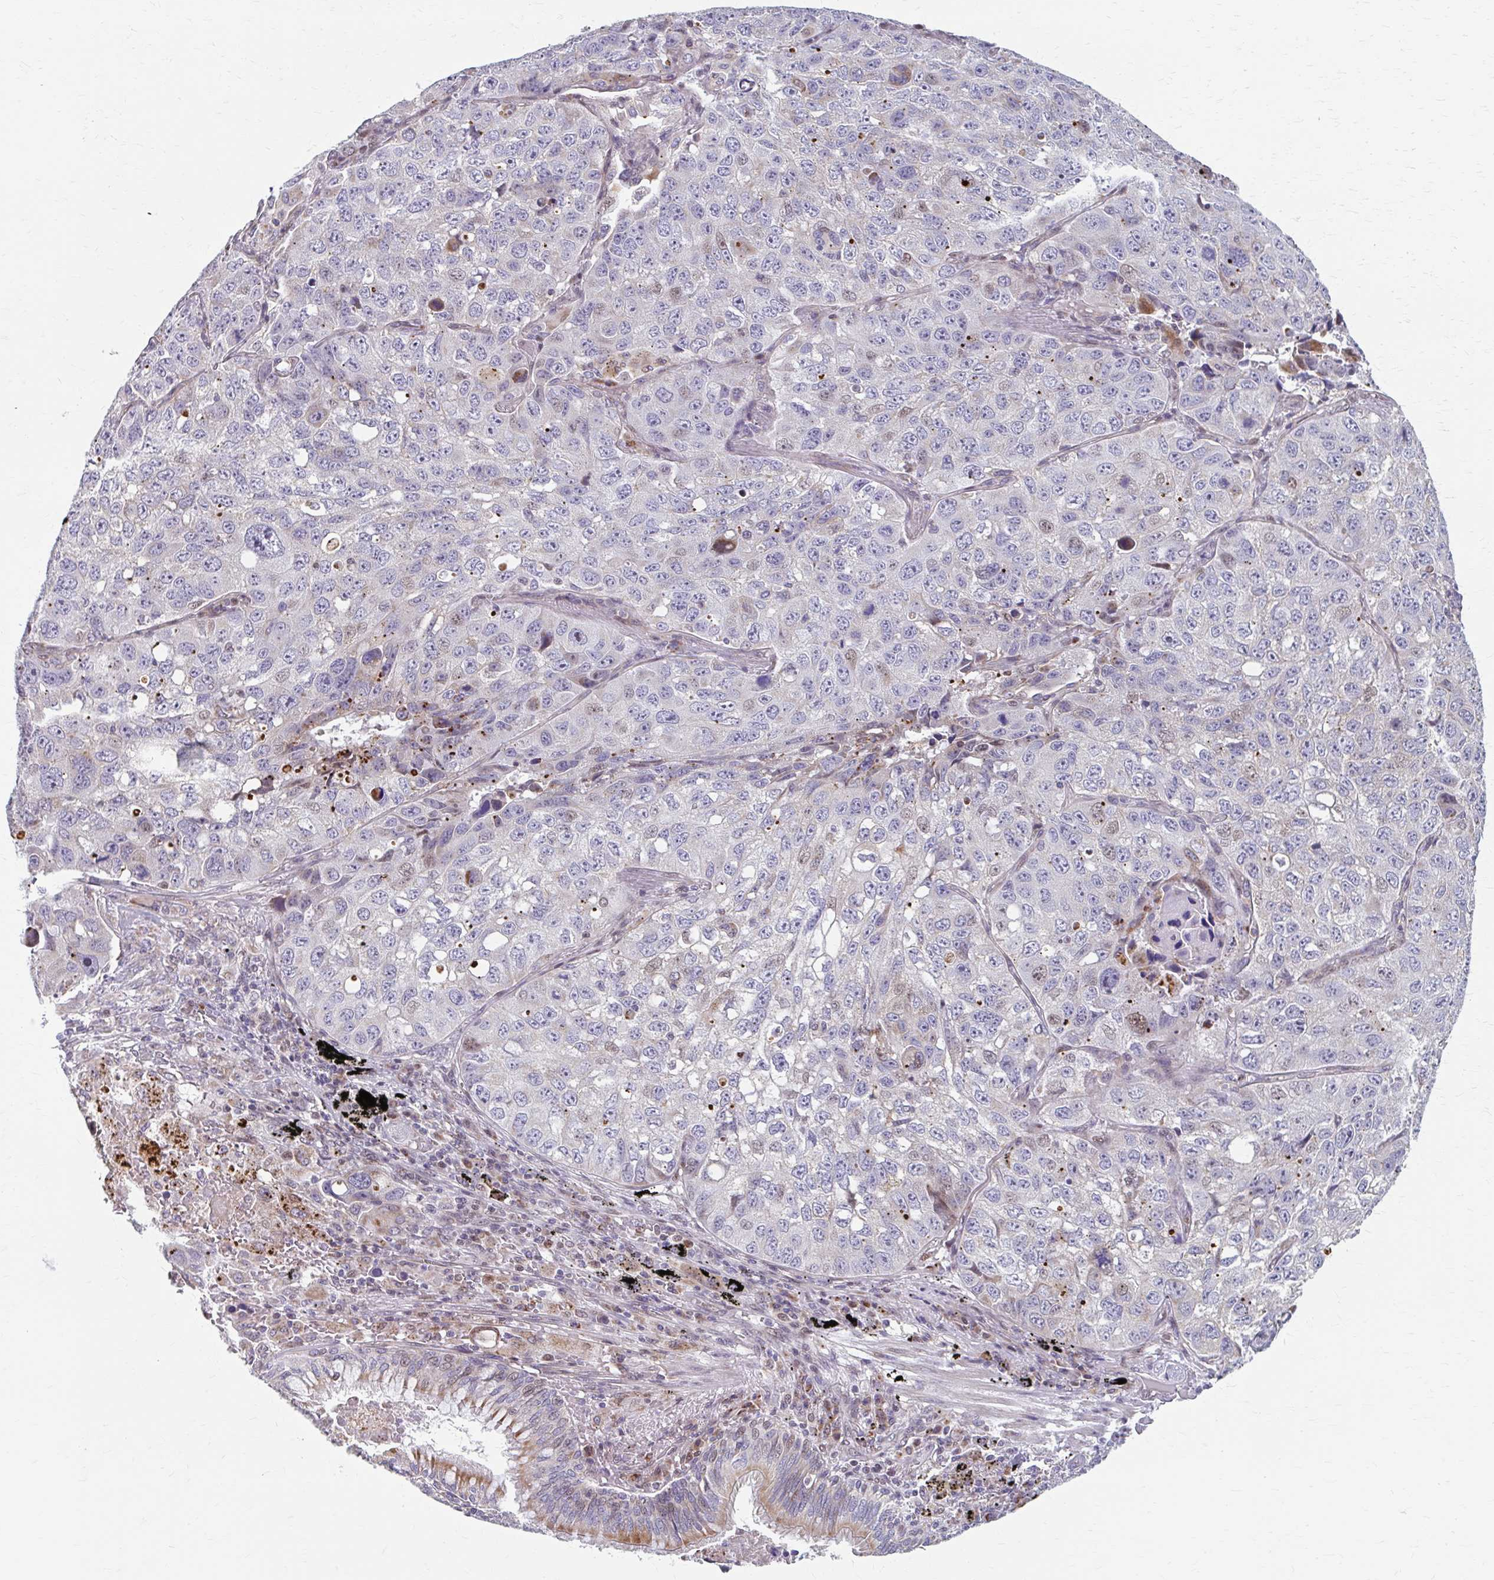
{"staining": {"intensity": "weak", "quantity": "<25%", "location": "cytoplasmic/membranous"}, "tissue": "lung cancer", "cell_type": "Tumor cells", "image_type": "cancer", "snomed": [{"axis": "morphology", "description": "Squamous cell carcinoma, NOS"}, {"axis": "topography", "description": "Lung"}], "caption": "High magnification brightfield microscopy of lung squamous cell carcinoma stained with DAB (3,3'-diaminobenzidine) (brown) and counterstained with hematoxylin (blue): tumor cells show no significant expression.", "gene": "BEAN1", "patient": {"sex": "male", "age": 60}}